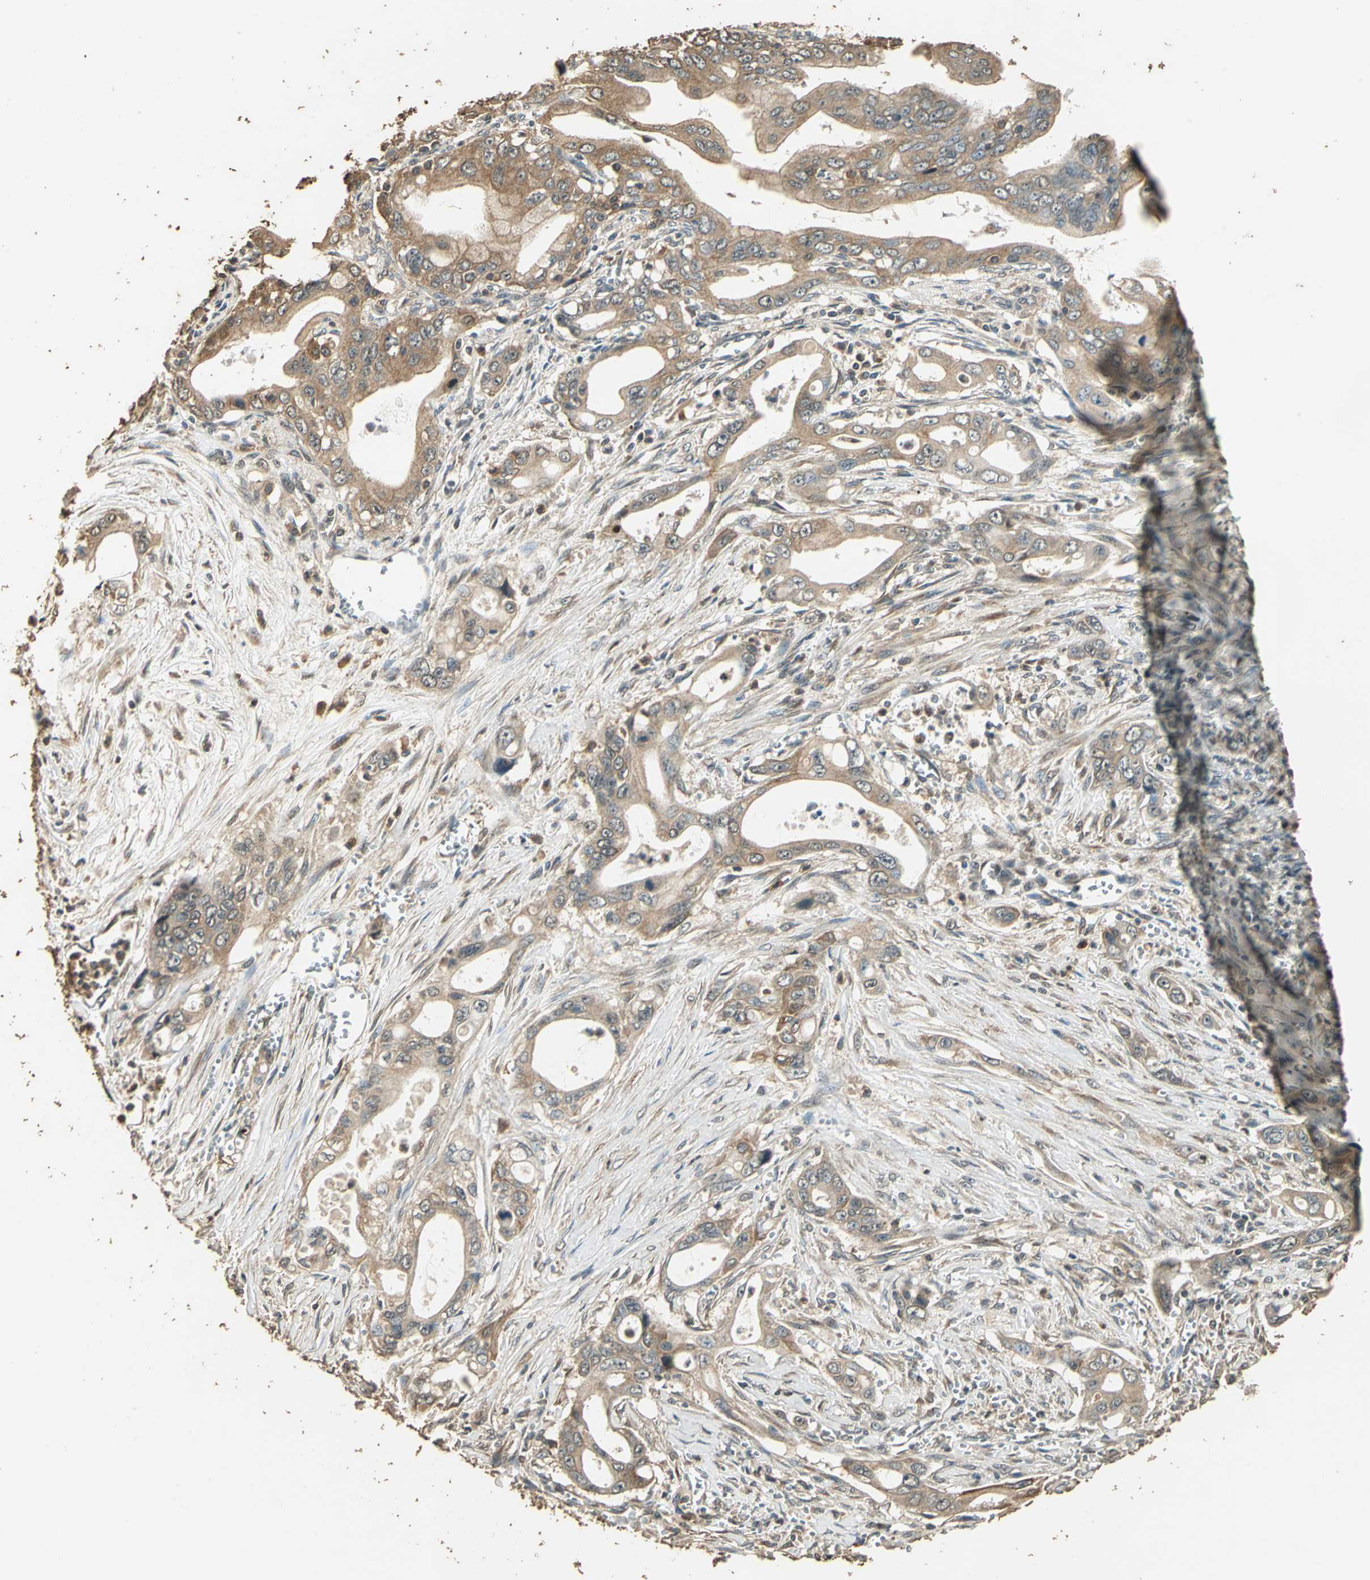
{"staining": {"intensity": "moderate", "quantity": ">75%", "location": "cytoplasmic/membranous"}, "tissue": "pancreatic cancer", "cell_type": "Tumor cells", "image_type": "cancer", "snomed": [{"axis": "morphology", "description": "Adenocarcinoma, NOS"}, {"axis": "topography", "description": "Pancreas"}], "caption": "This is a micrograph of IHC staining of pancreatic adenocarcinoma, which shows moderate positivity in the cytoplasmic/membranous of tumor cells.", "gene": "TMPRSS4", "patient": {"sex": "male", "age": 59}}